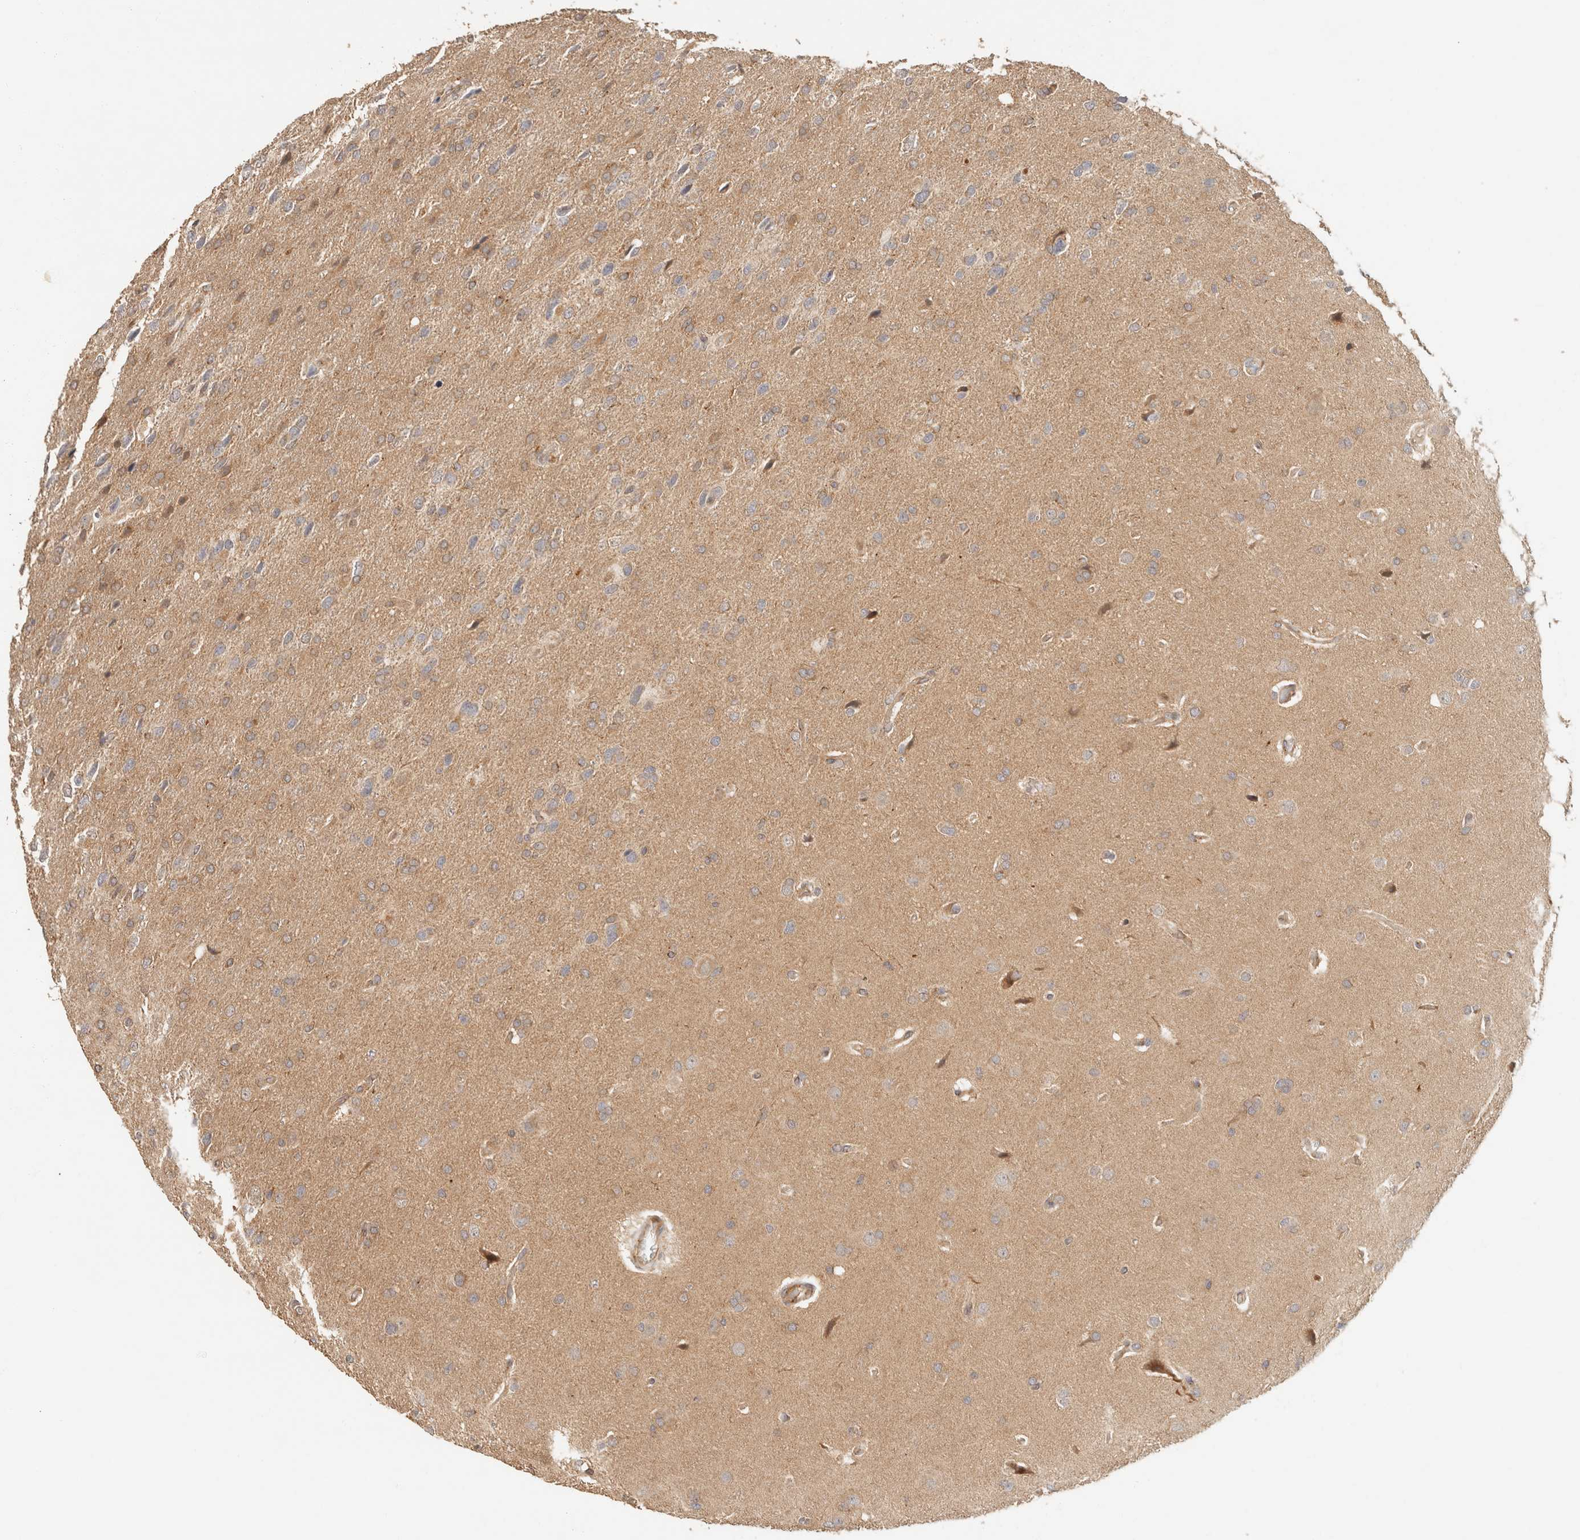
{"staining": {"intensity": "weak", "quantity": ">75%", "location": "cytoplasmic/membranous"}, "tissue": "glioma", "cell_type": "Tumor cells", "image_type": "cancer", "snomed": [{"axis": "morphology", "description": "Glioma, malignant, High grade"}, {"axis": "topography", "description": "Brain"}], "caption": "IHC image of glioma stained for a protein (brown), which displays low levels of weak cytoplasmic/membranous staining in about >75% of tumor cells.", "gene": "TACC1", "patient": {"sex": "female", "age": 58}}